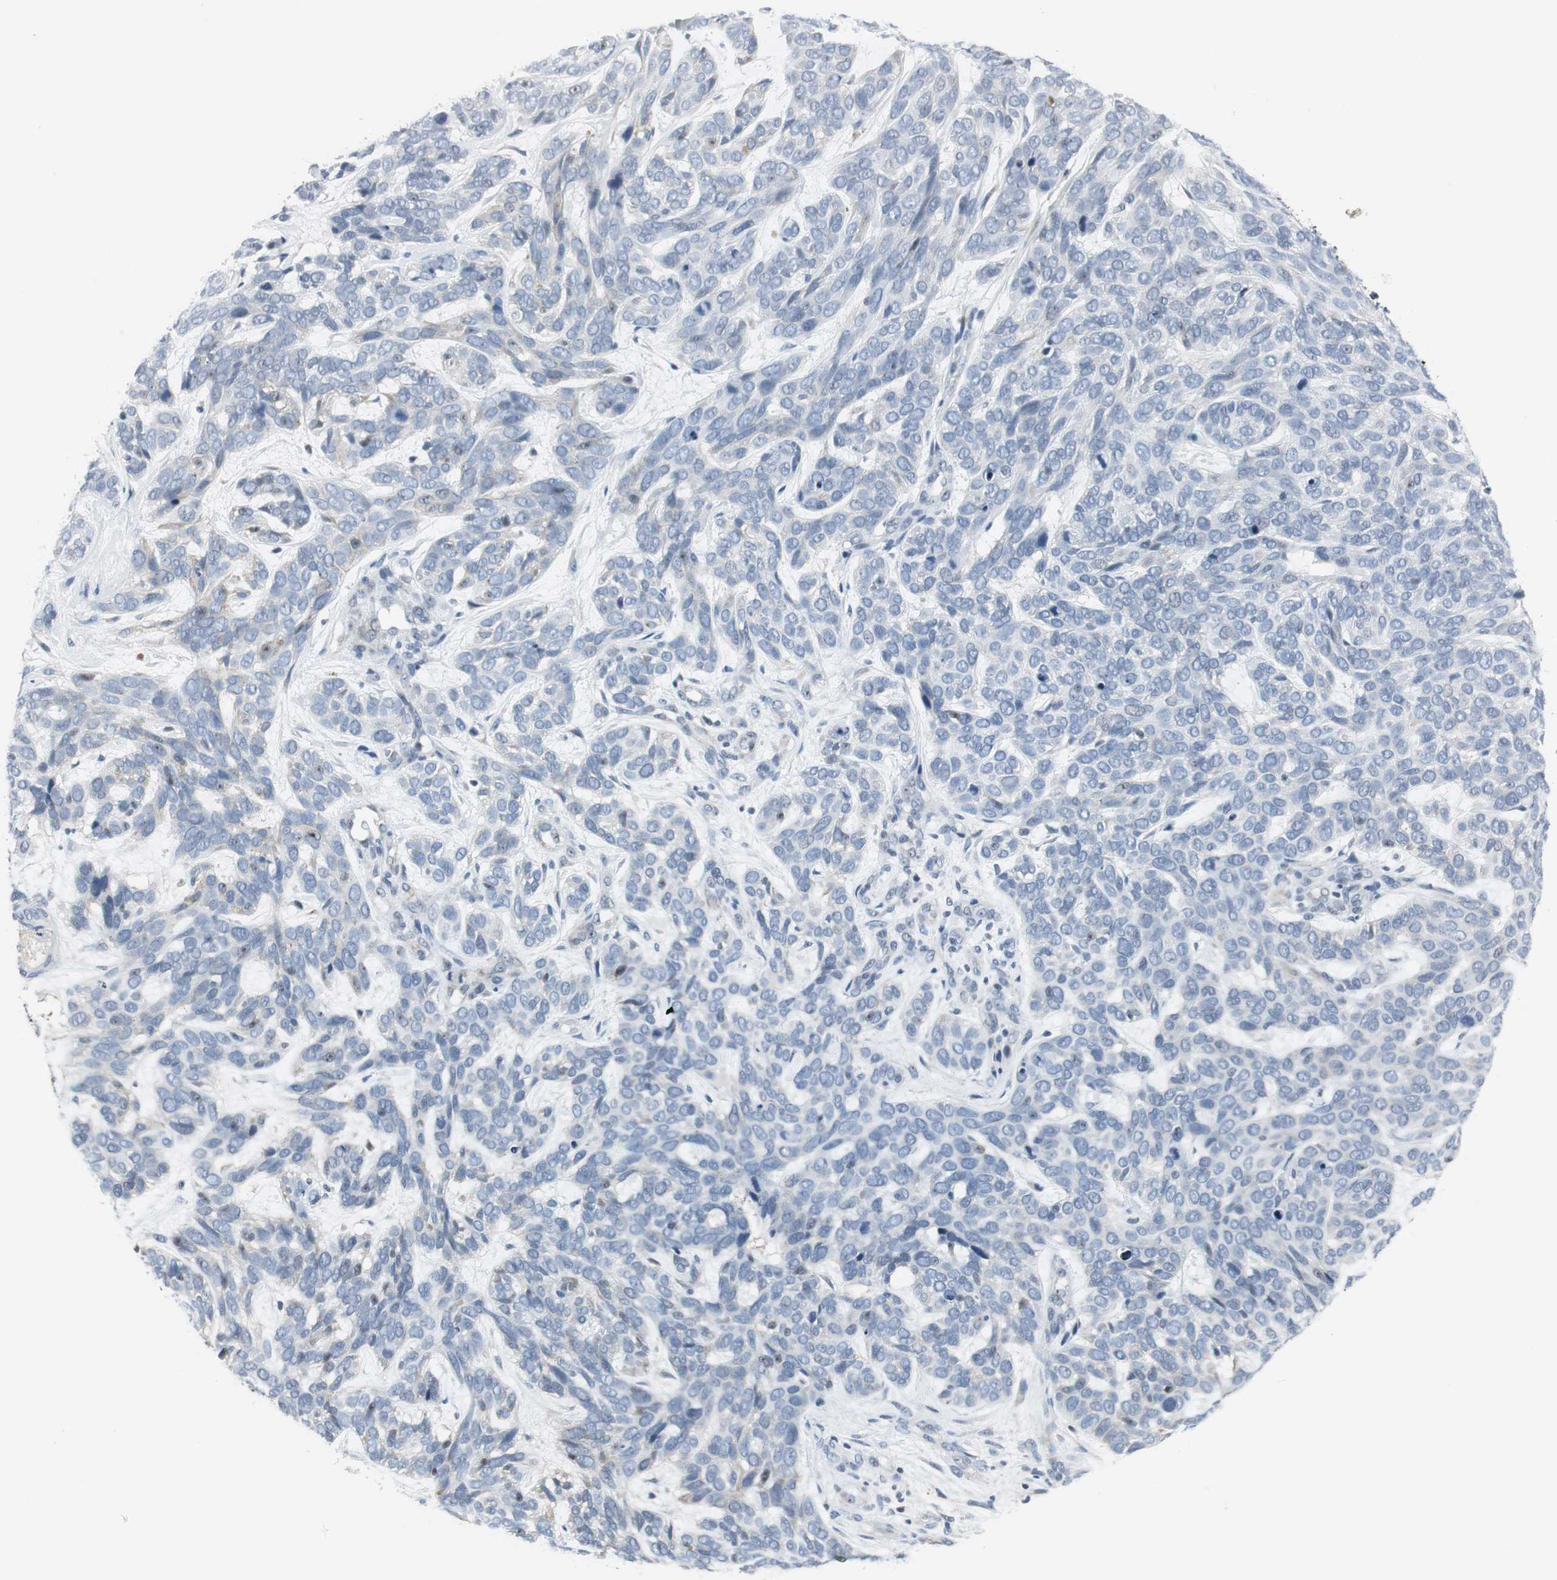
{"staining": {"intensity": "weak", "quantity": "<25%", "location": "cytoplasmic/membranous"}, "tissue": "skin cancer", "cell_type": "Tumor cells", "image_type": "cancer", "snomed": [{"axis": "morphology", "description": "Basal cell carcinoma"}, {"axis": "topography", "description": "Skin"}], "caption": "DAB immunohistochemical staining of human basal cell carcinoma (skin) reveals no significant staining in tumor cells.", "gene": "CCT5", "patient": {"sex": "male", "age": 87}}